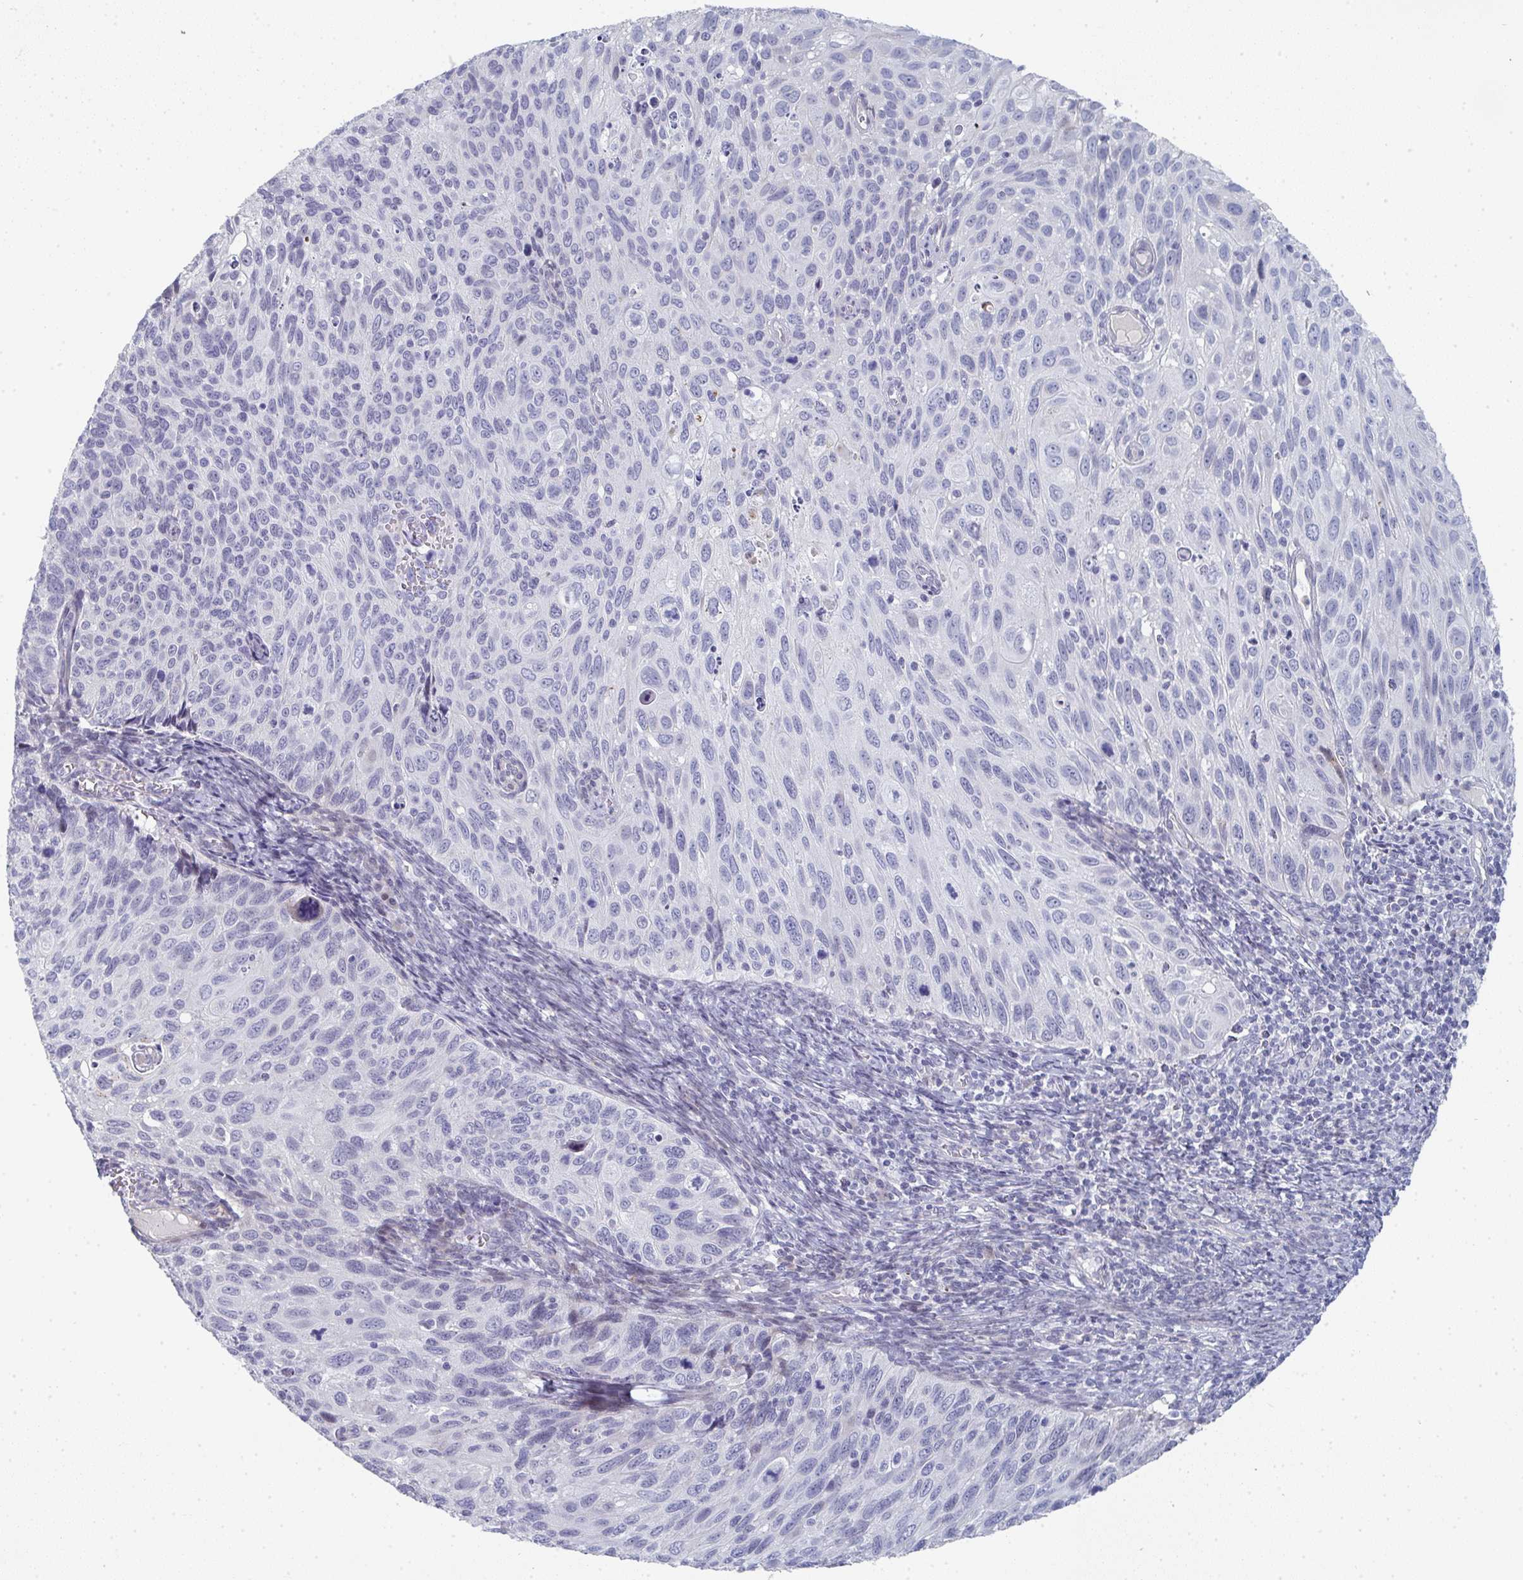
{"staining": {"intensity": "negative", "quantity": "none", "location": "none"}, "tissue": "cervical cancer", "cell_type": "Tumor cells", "image_type": "cancer", "snomed": [{"axis": "morphology", "description": "Squamous cell carcinoma, NOS"}, {"axis": "topography", "description": "Cervix"}], "caption": "Immunohistochemistry (IHC) image of cervical cancer (squamous cell carcinoma) stained for a protein (brown), which displays no staining in tumor cells.", "gene": "A1CF", "patient": {"sex": "female", "age": 70}}